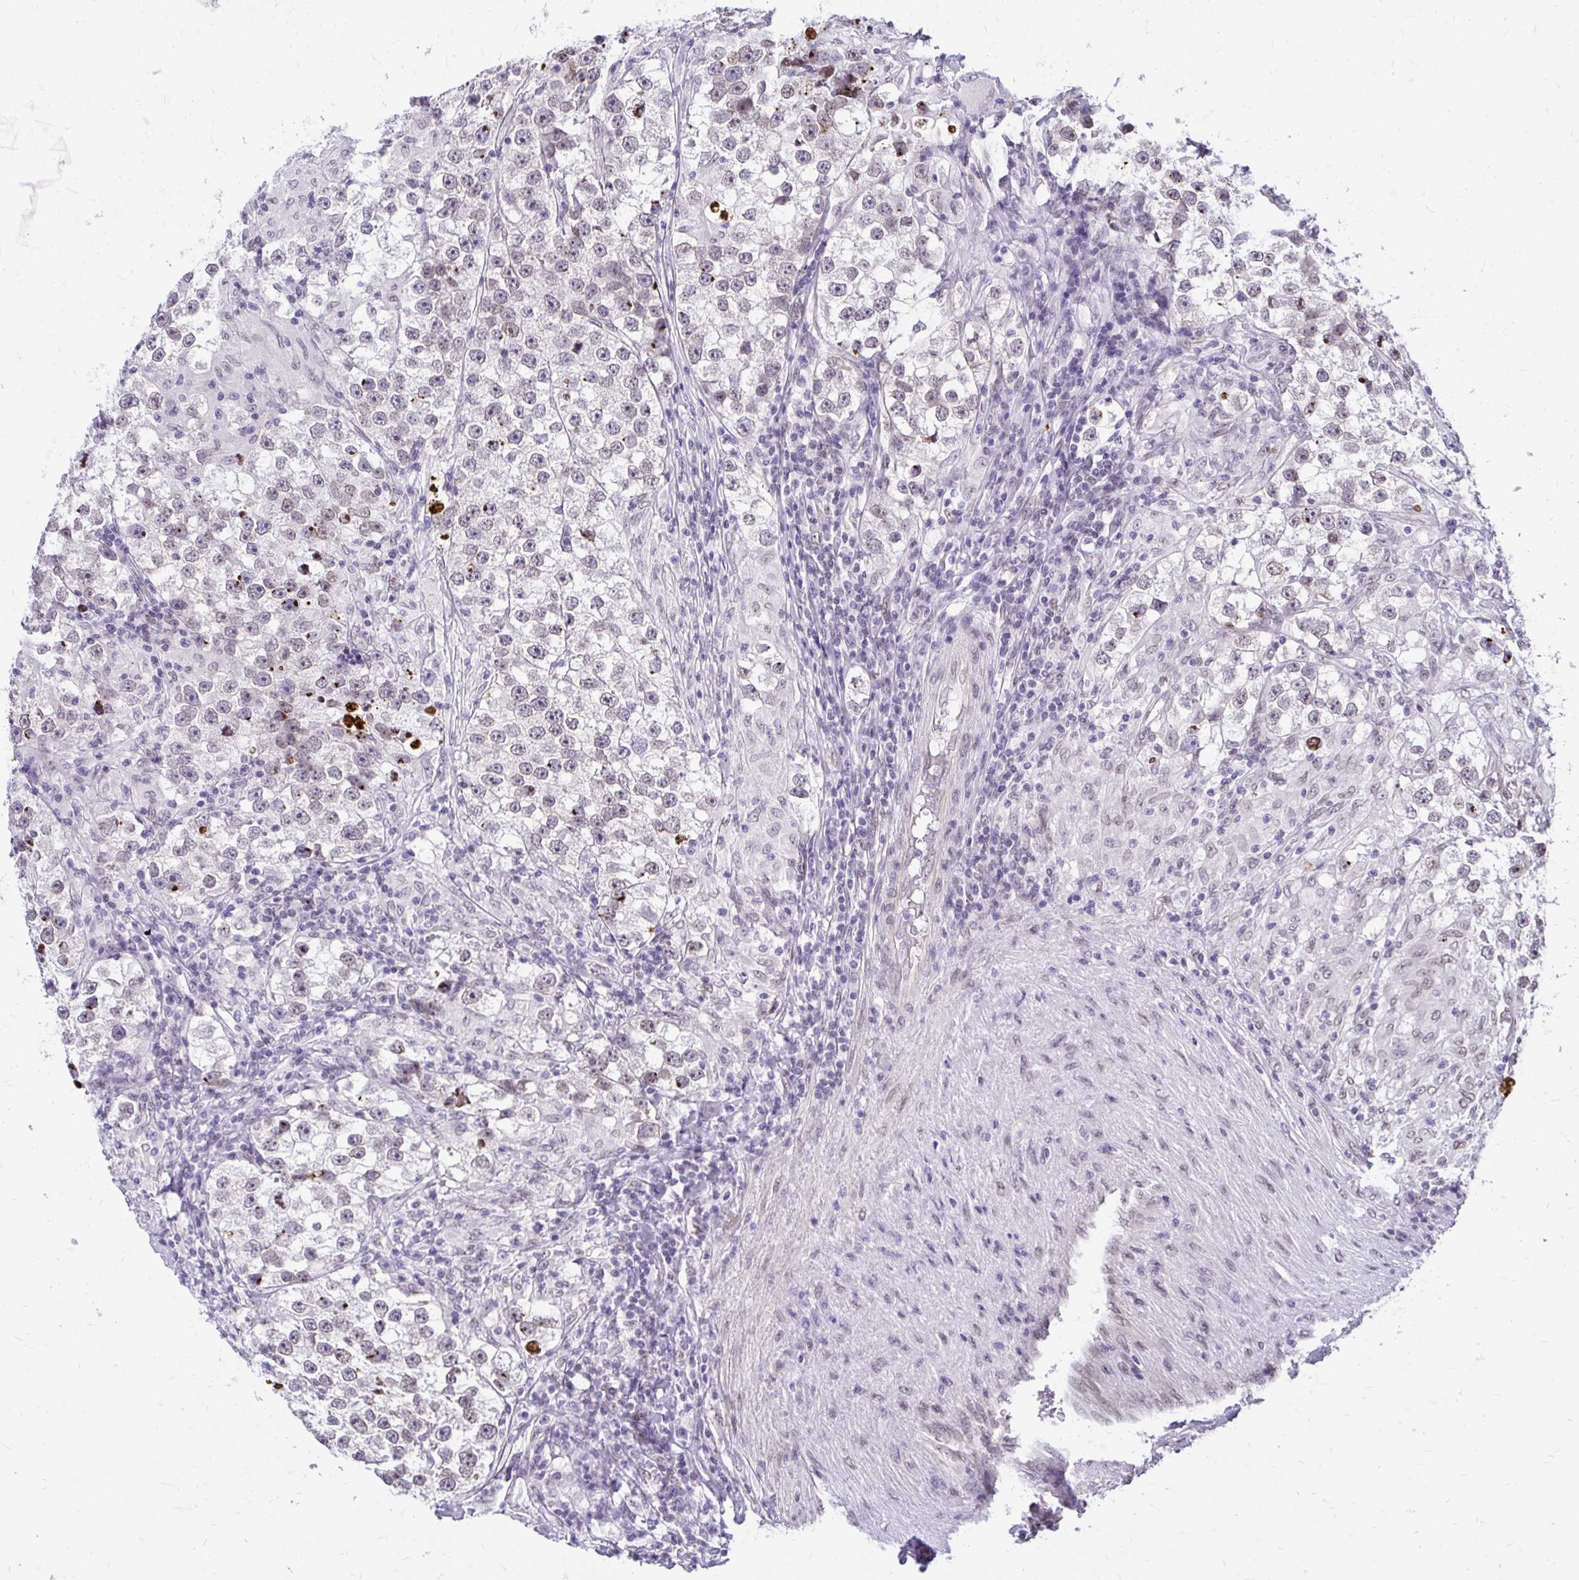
{"staining": {"intensity": "weak", "quantity": "25%-75%", "location": "nuclear"}, "tissue": "testis cancer", "cell_type": "Tumor cells", "image_type": "cancer", "snomed": [{"axis": "morphology", "description": "Seminoma, NOS"}, {"axis": "topography", "description": "Testis"}], "caption": "About 25%-75% of tumor cells in human testis cancer reveal weak nuclear protein positivity as visualized by brown immunohistochemical staining.", "gene": "BANF1", "patient": {"sex": "male", "age": 46}}